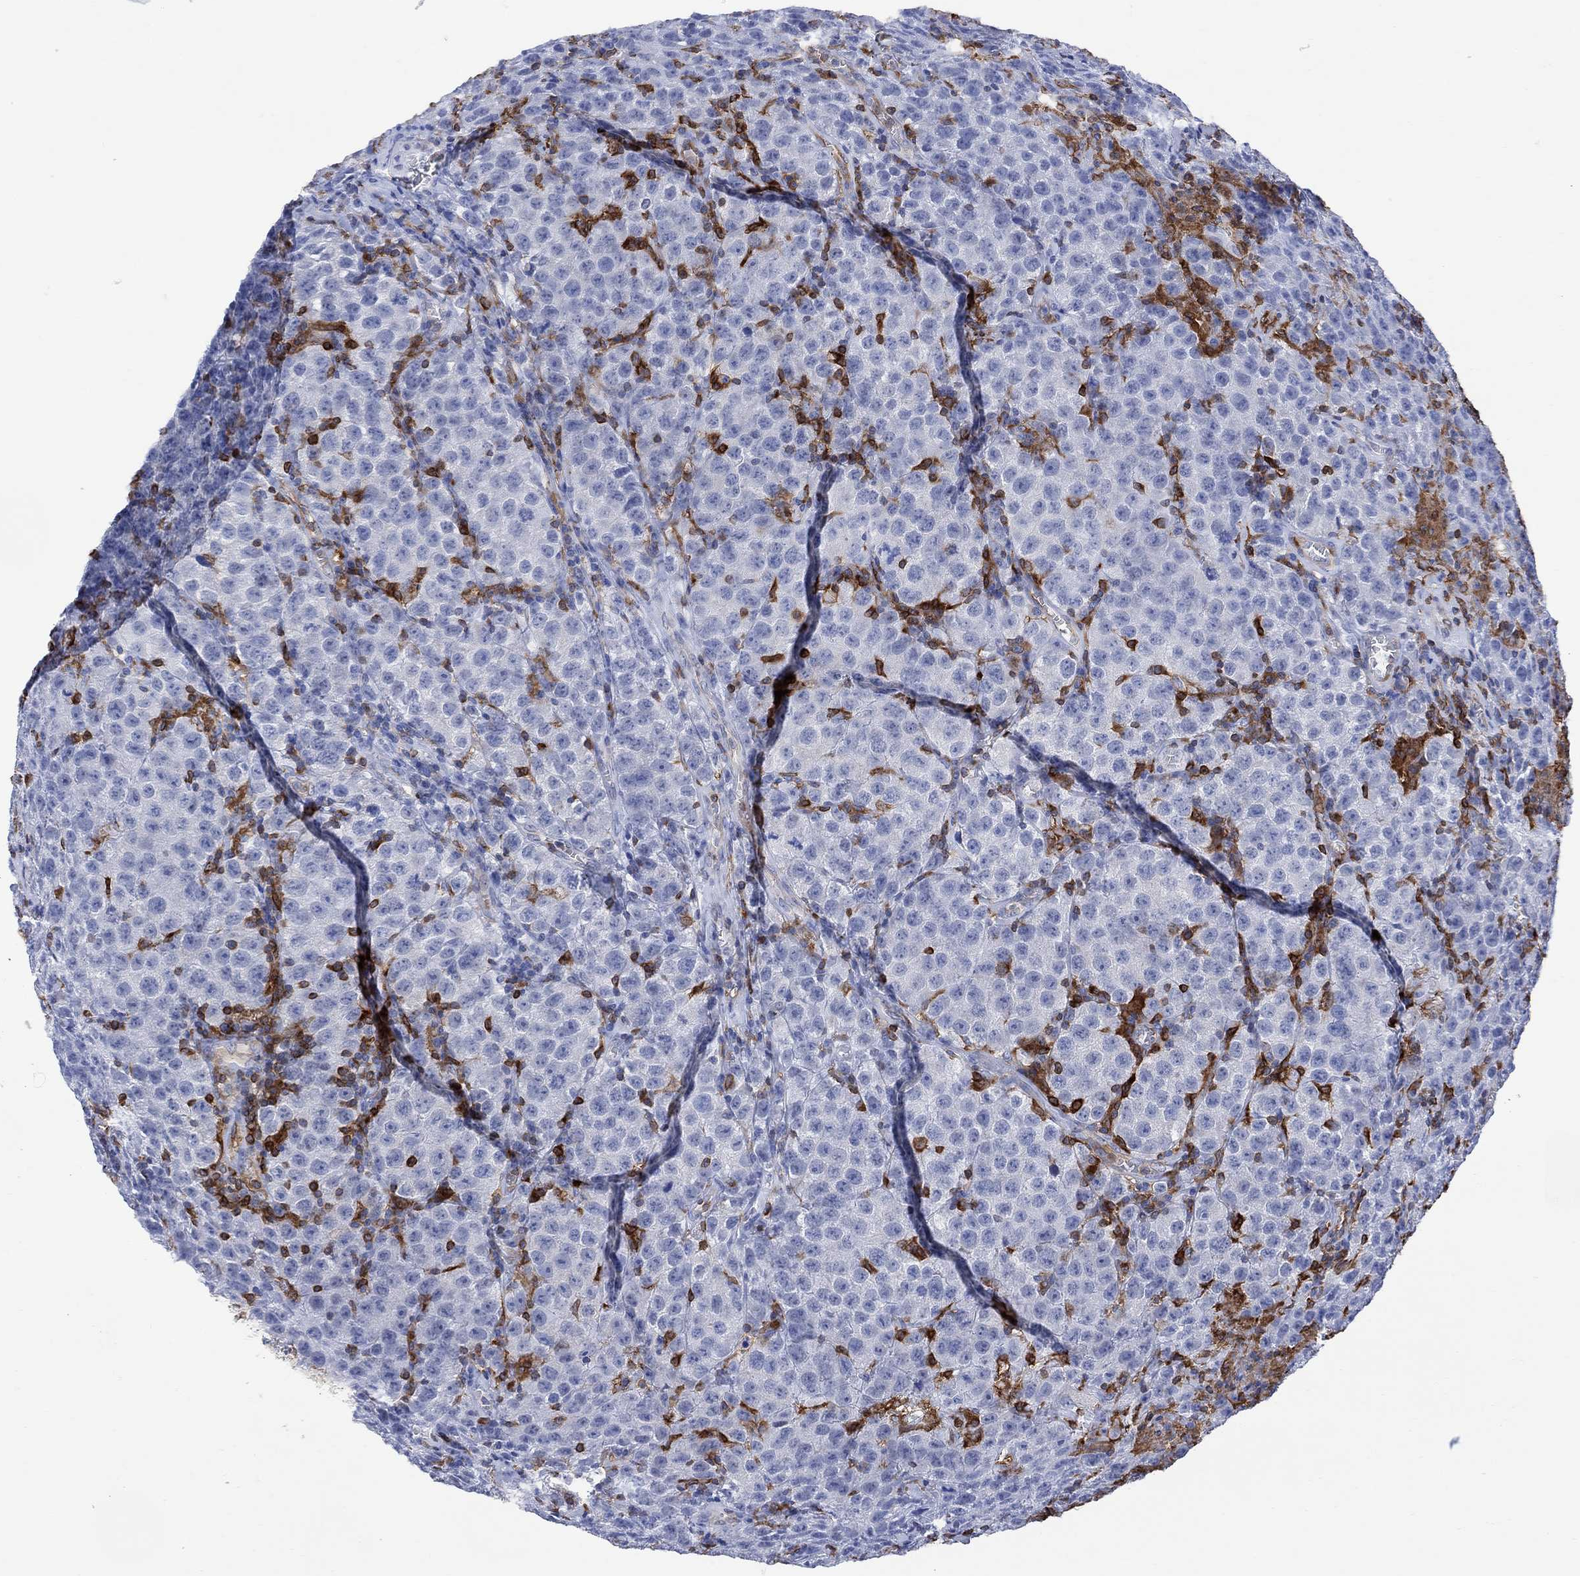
{"staining": {"intensity": "negative", "quantity": "none", "location": "none"}, "tissue": "testis cancer", "cell_type": "Tumor cells", "image_type": "cancer", "snomed": [{"axis": "morphology", "description": "Seminoma, NOS"}, {"axis": "topography", "description": "Testis"}], "caption": "There is no significant staining in tumor cells of seminoma (testis). (Brightfield microscopy of DAB (3,3'-diaminobenzidine) immunohistochemistry (IHC) at high magnification).", "gene": "GBP5", "patient": {"sex": "male", "age": 52}}